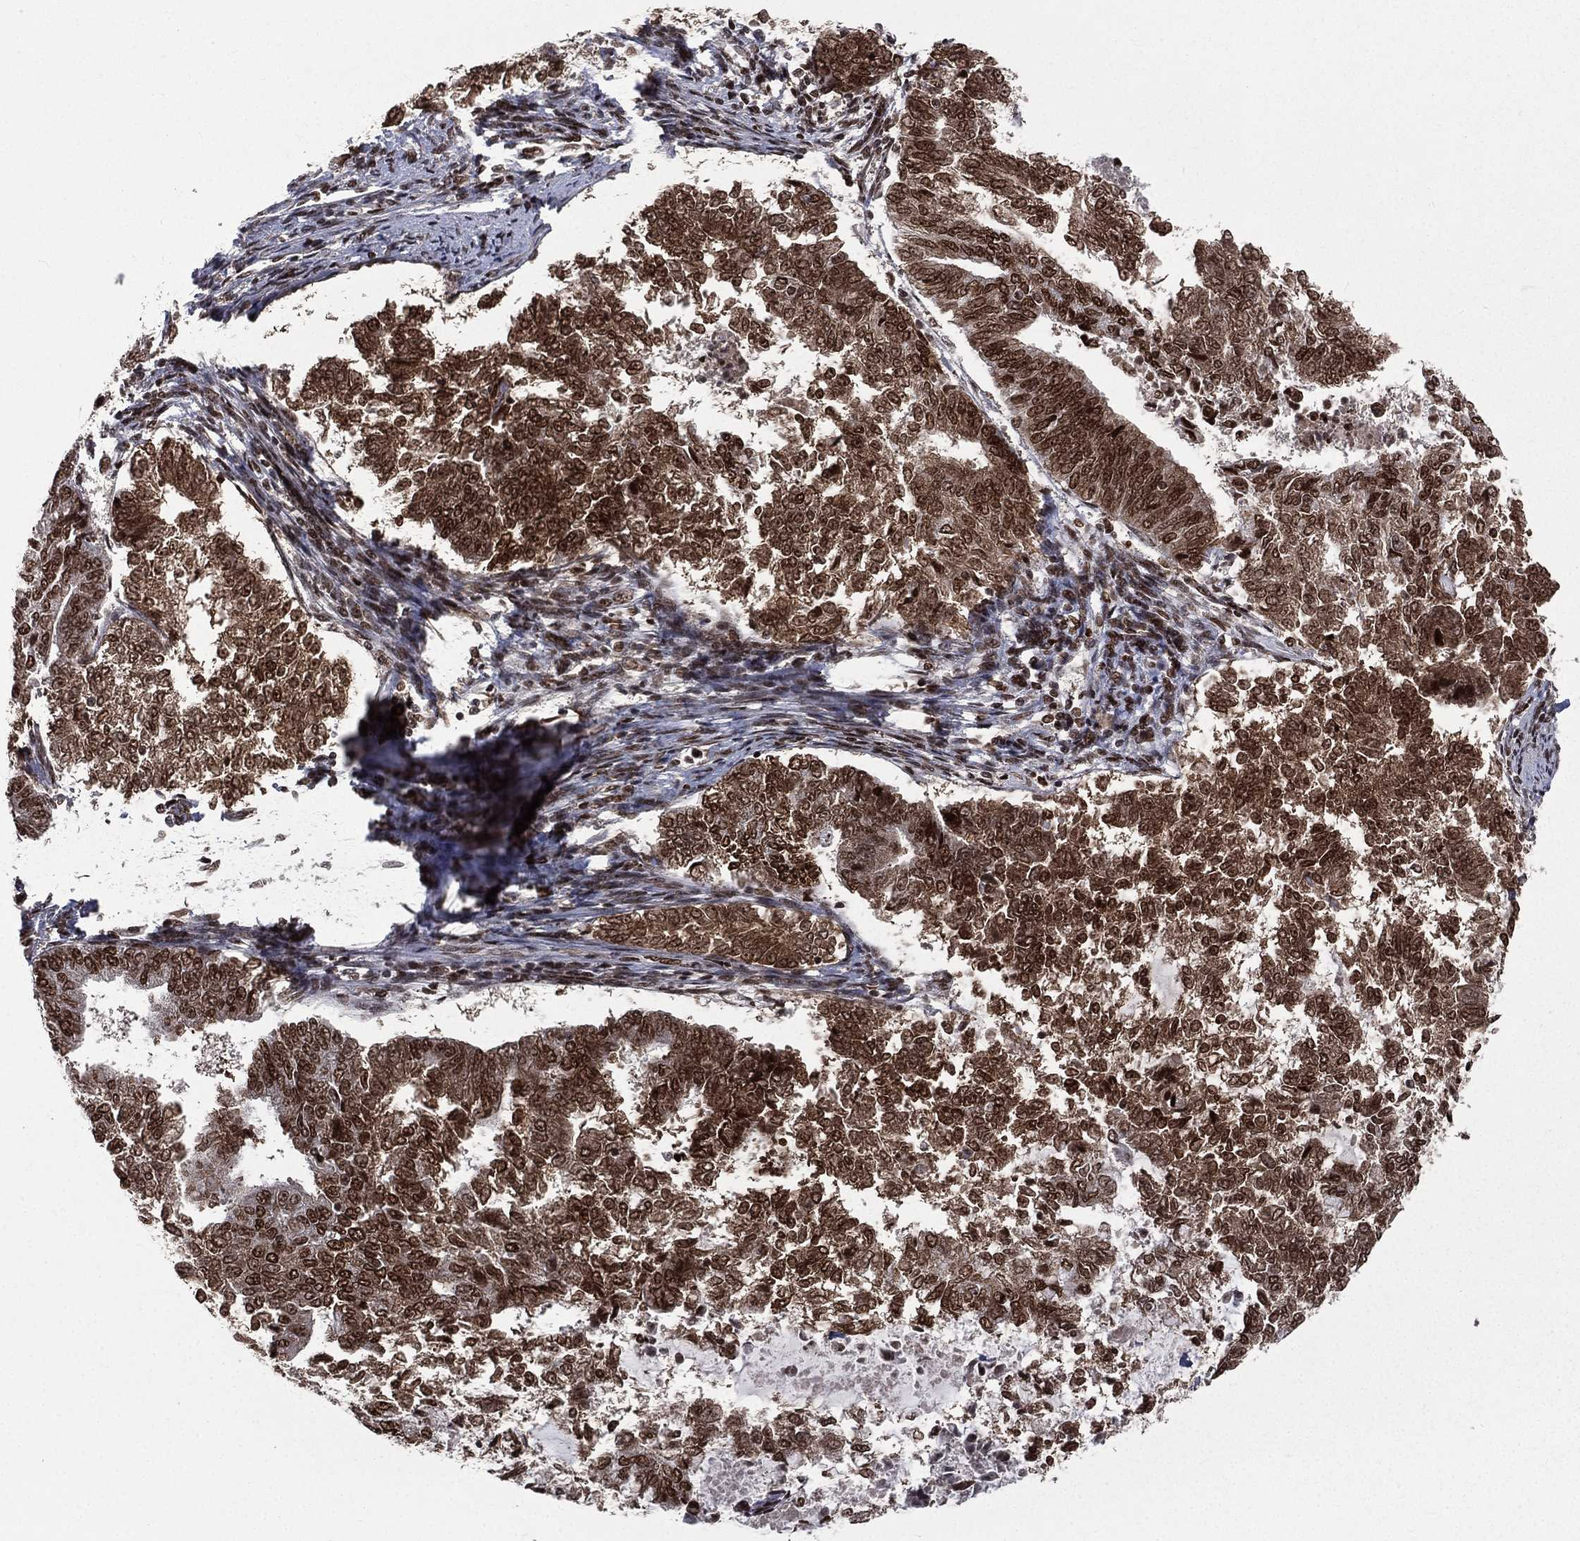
{"staining": {"intensity": "strong", "quantity": "25%-75%", "location": "cytoplasmic/membranous,nuclear"}, "tissue": "endometrial cancer", "cell_type": "Tumor cells", "image_type": "cancer", "snomed": [{"axis": "morphology", "description": "Adenocarcinoma, NOS"}, {"axis": "topography", "description": "Endometrium"}], "caption": "DAB immunohistochemical staining of human endometrial cancer displays strong cytoplasmic/membranous and nuclear protein positivity in about 25%-75% of tumor cells.", "gene": "POLB", "patient": {"sex": "female", "age": 65}}